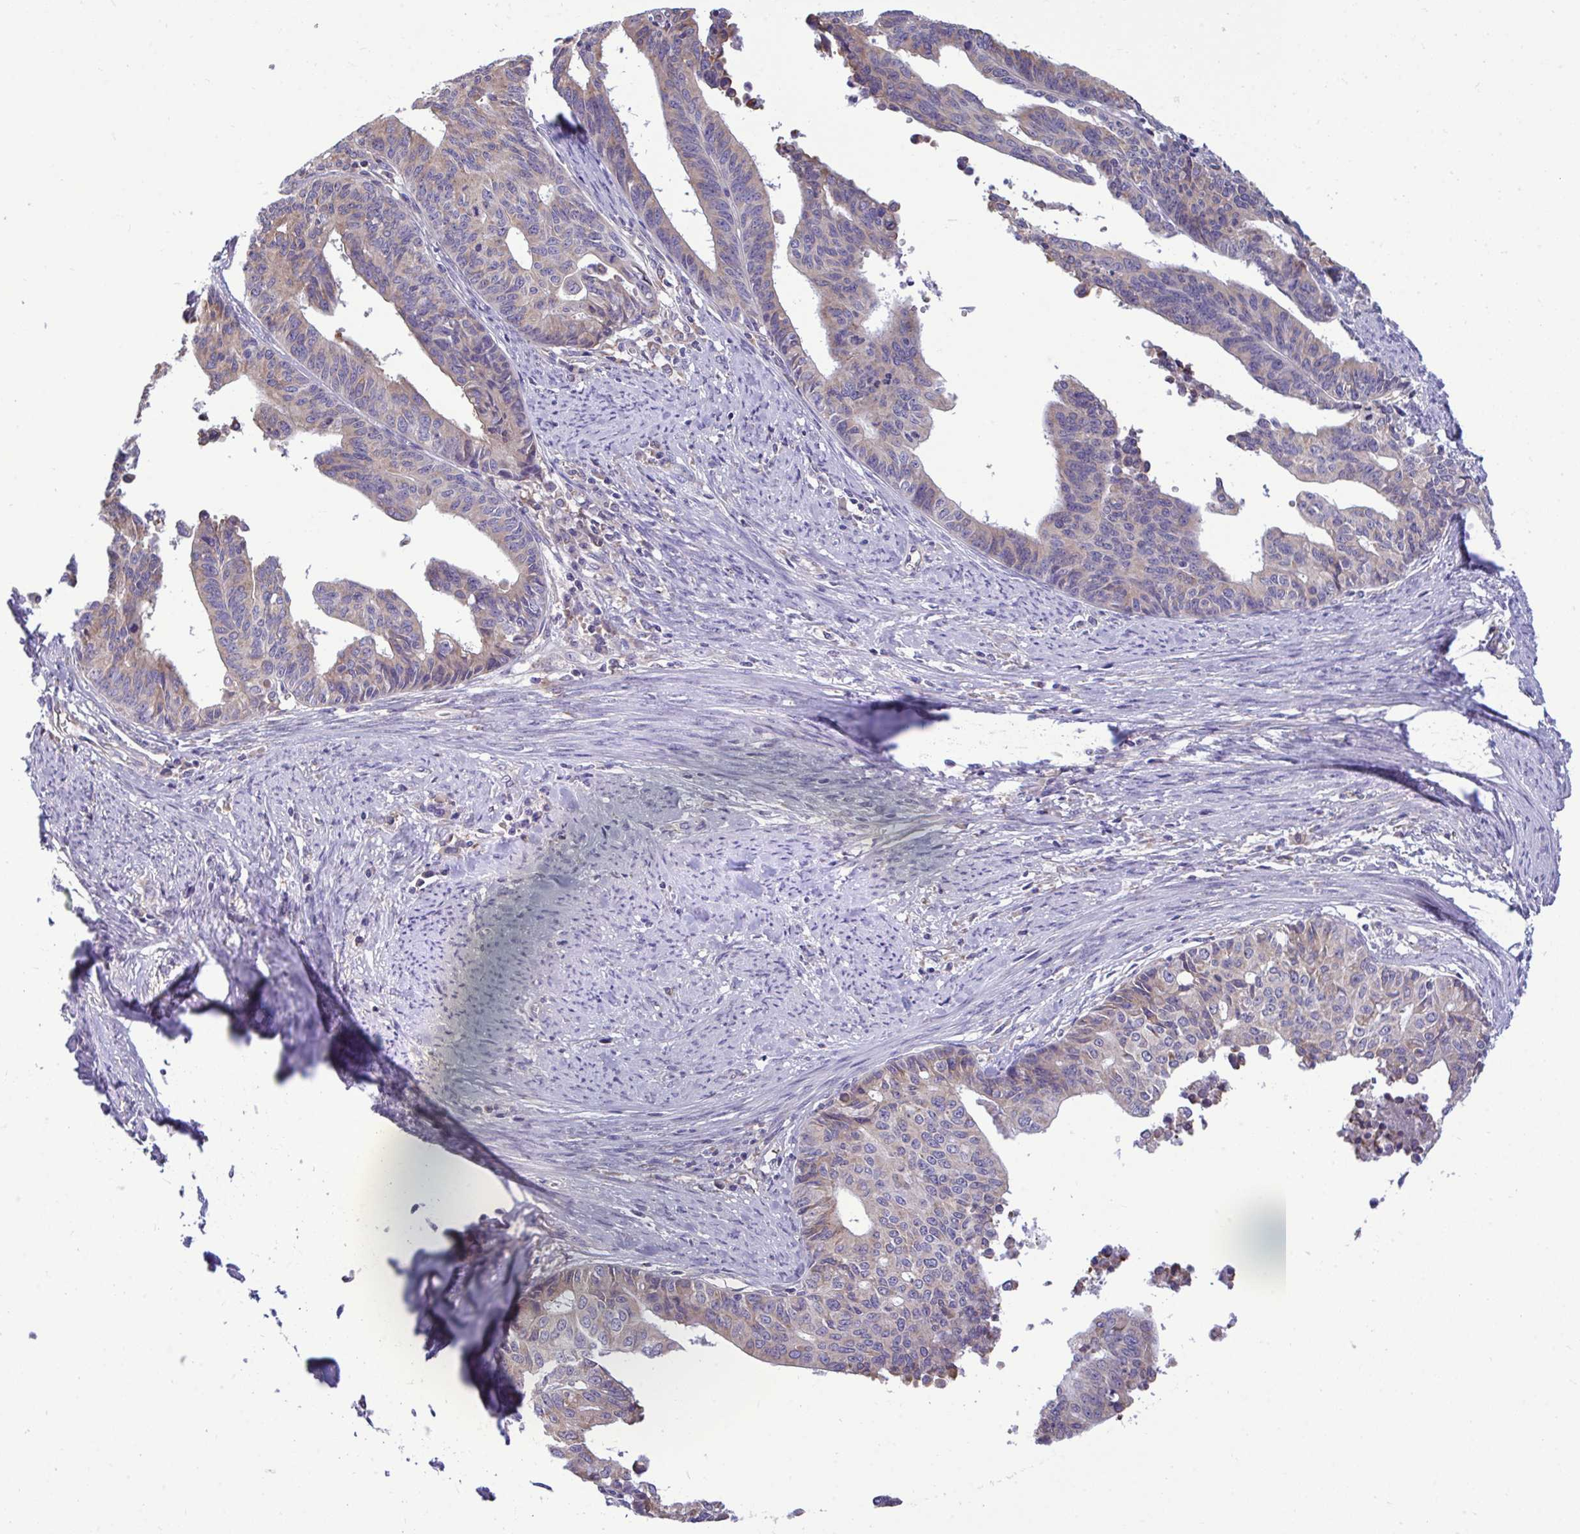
{"staining": {"intensity": "moderate", "quantity": "<25%", "location": "cytoplasmic/membranous"}, "tissue": "endometrial cancer", "cell_type": "Tumor cells", "image_type": "cancer", "snomed": [{"axis": "morphology", "description": "Adenocarcinoma, NOS"}, {"axis": "topography", "description": "Endometrium"}], "caption": "Moderate cytoplasmic/membranous staining is identified in approximately <25% of tumor cells in endometrial cancer (adenocarcinoma).", "gene": "PIGK", "patient": {"sex": "female", "age": 65}}